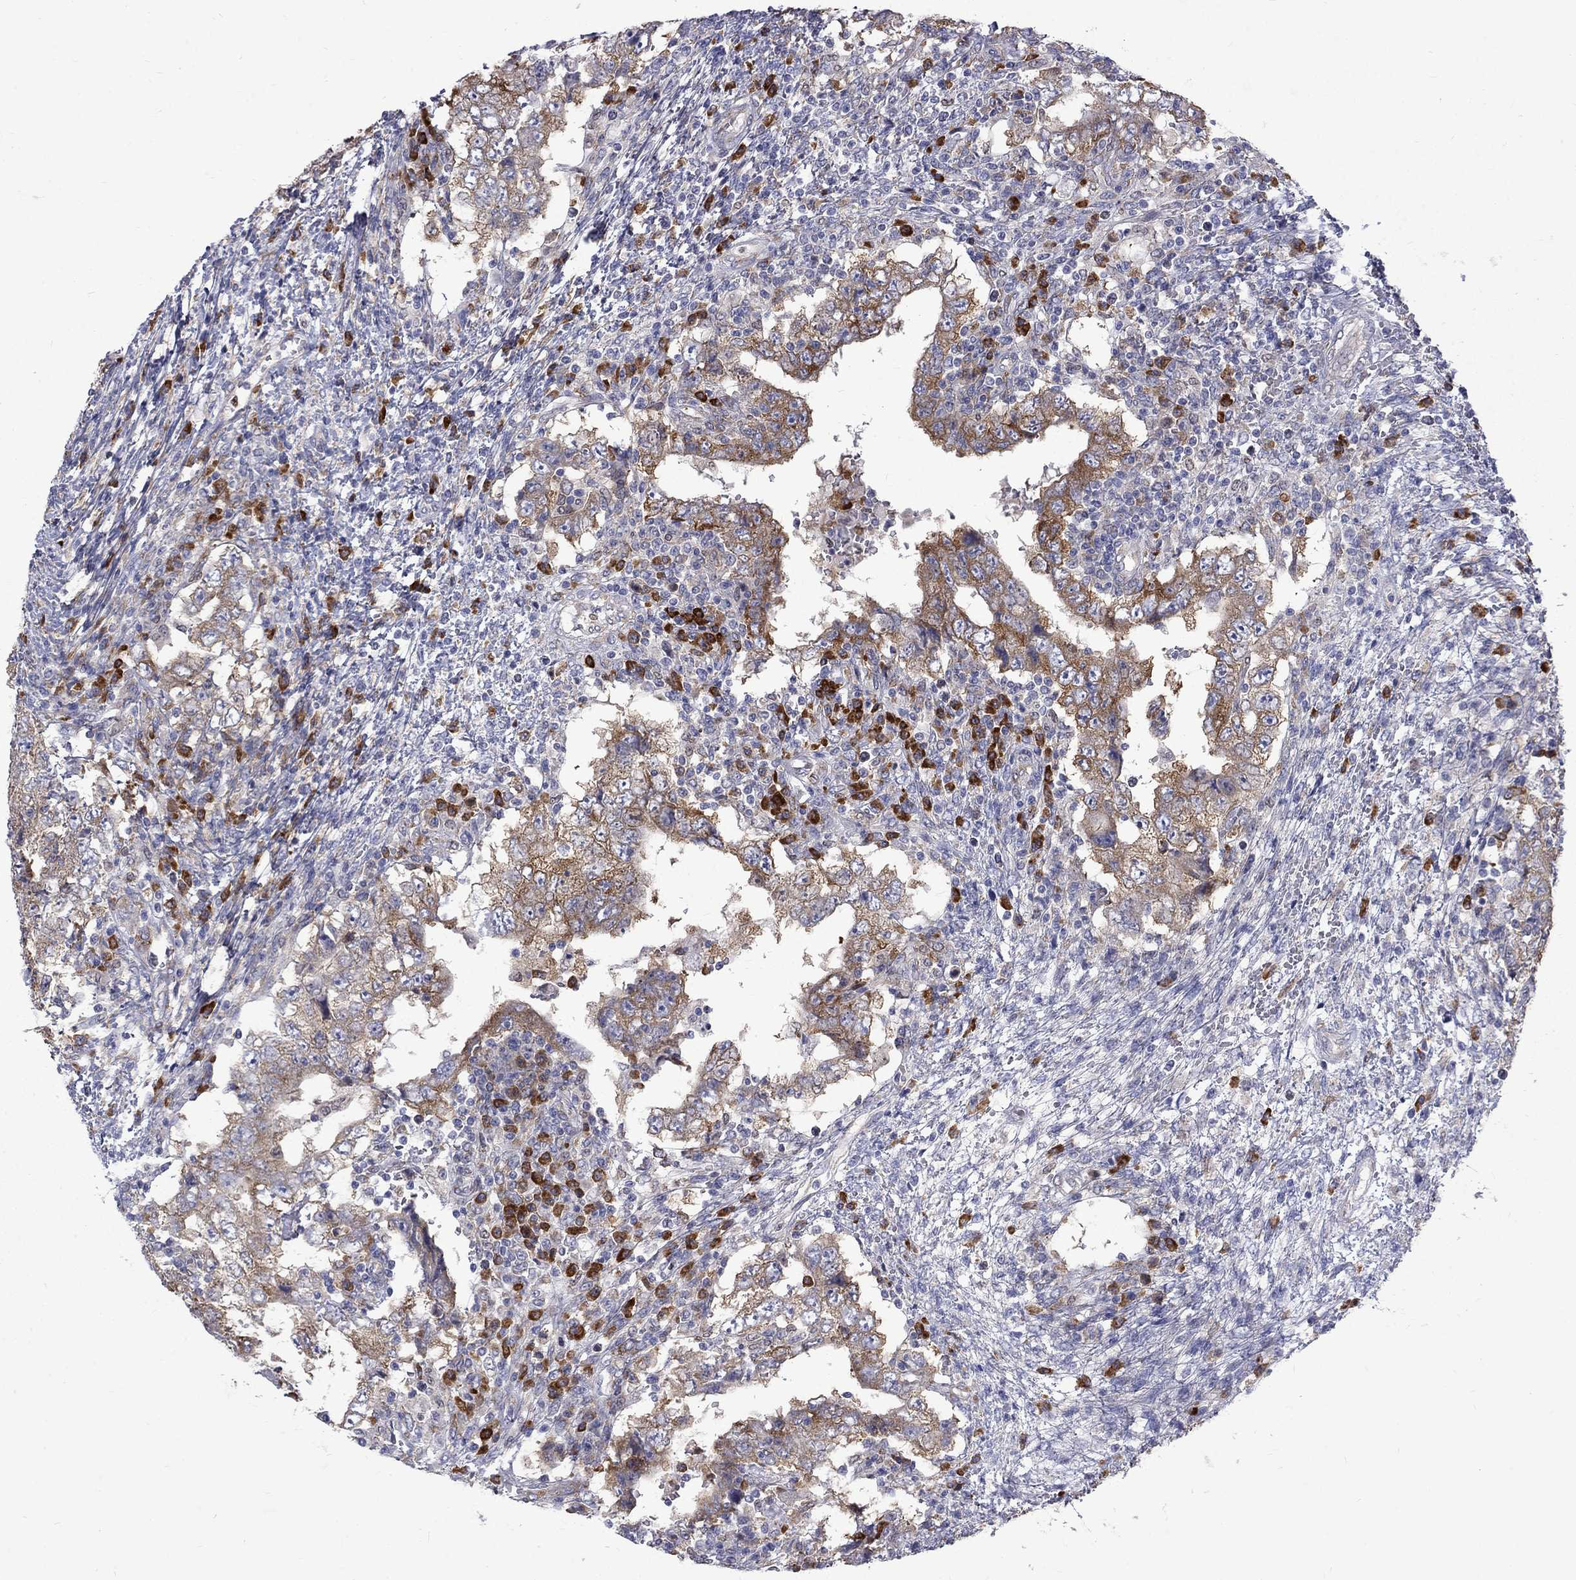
{"staining": {"intensity": "moderate", "quantity": ">75%", "location": "cytoplasmic/membranous"}, "tissue": "testis cancer", "cell_type": "Tumor cells", "image_type": "cancer", "snomed": [{"axis": "morphology", "description": "Carcinoma, Embryonal, NOS"}, {"axis": "topography", "description": "Testis"}], "caption": "Immunohistochemistry of testis embryonal carcinoma exhibits medium levels of moderate cytoplasmic/membranous expression in approximately >75% of tumor cells.", "gene": "PABPC4", "patient": {"sex": "male", "age": 26}}